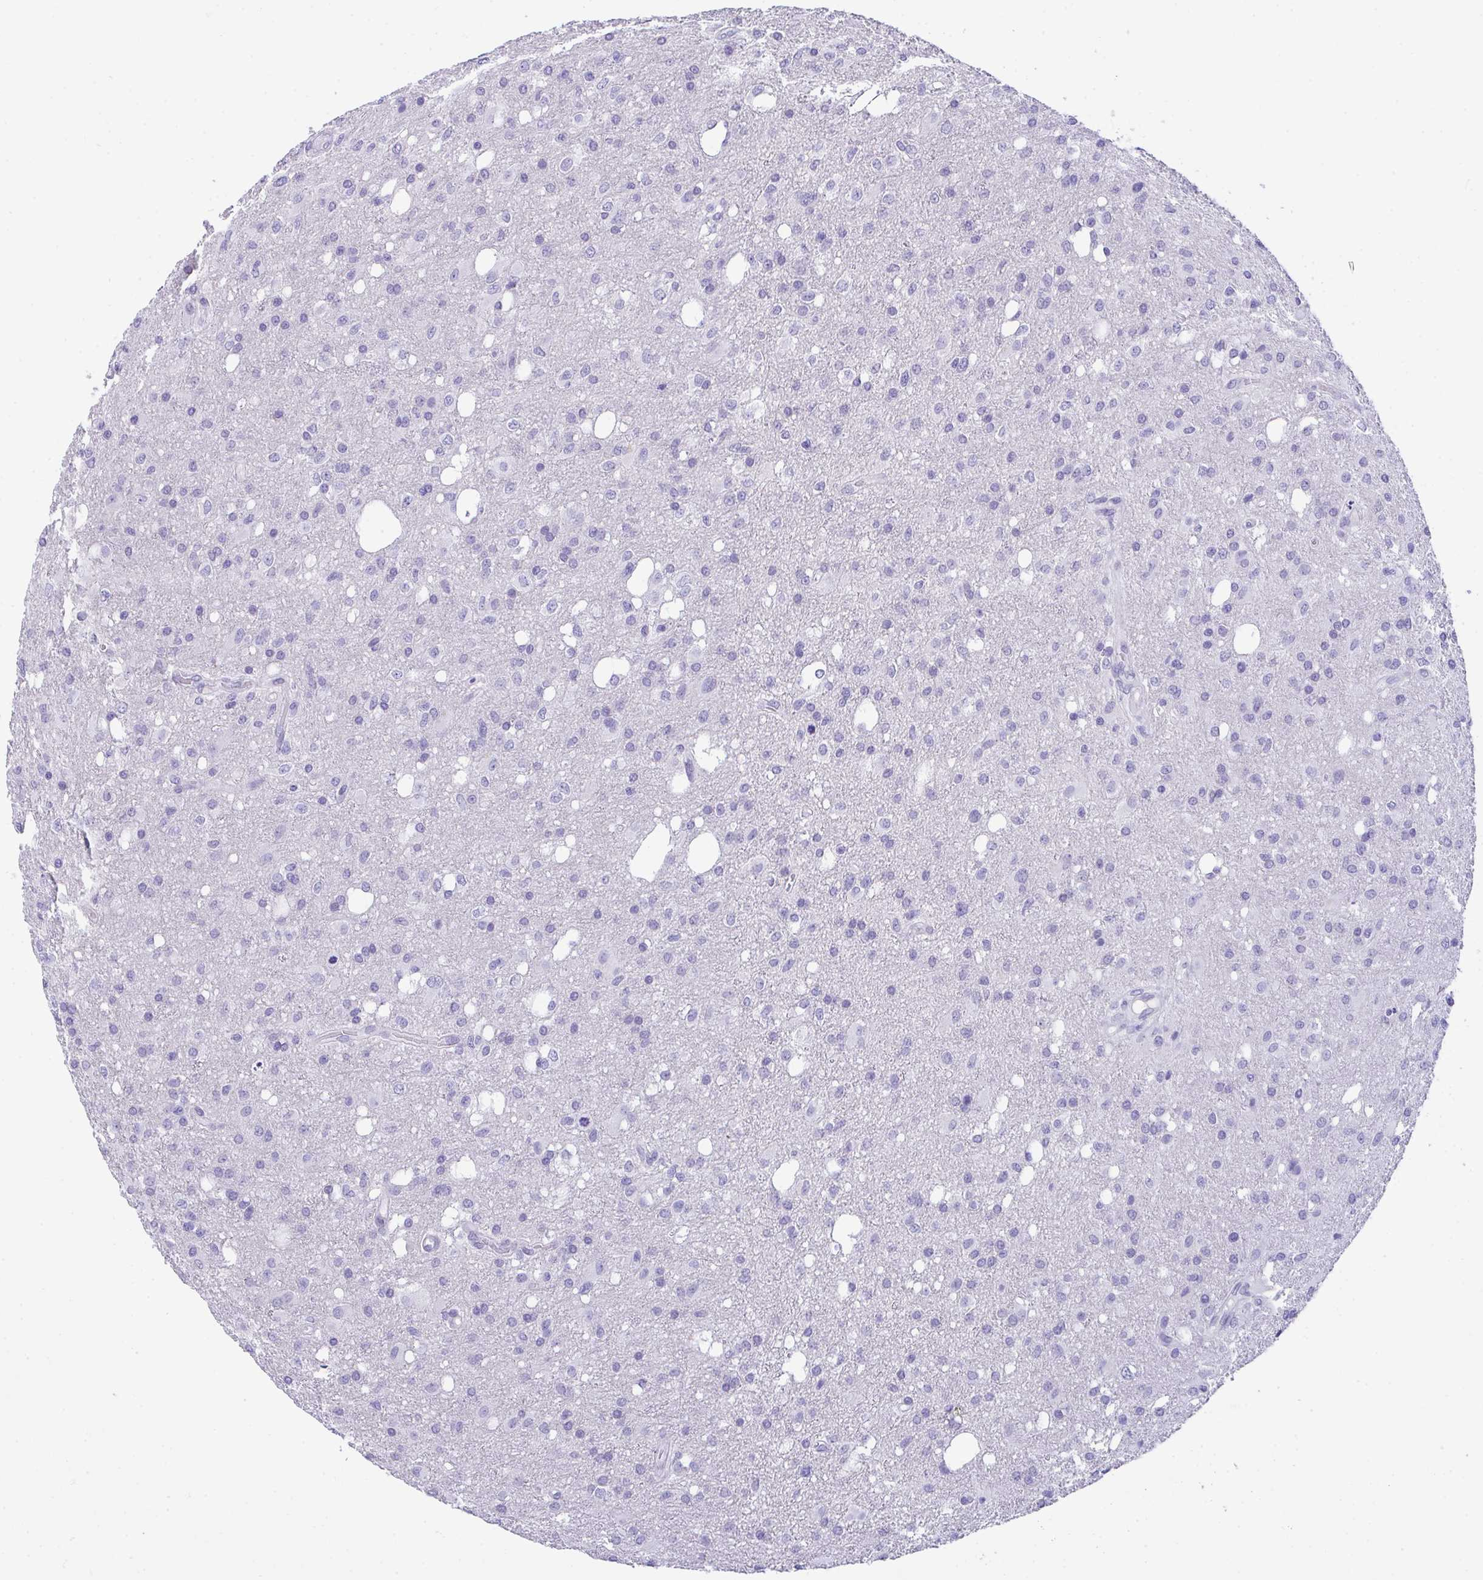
{"staining": {"intensity": "negative", "quantity": "none", "location": "none"}, "tissue": "glioma", "cell_type": "Tumor cells", "image_type": "cancer", "snomed": [{"axis": "morphology", "description": "Glioma, malignant, Low grade"}, {"axis": "topography", "description": "Brain"}], "caption": "IHC micrograph of human glioma stained for a protein (brown), which reveals no staining in tumor cells.", "gene": "KMT2E", "patient": {"sex": "female", "age": 58}}